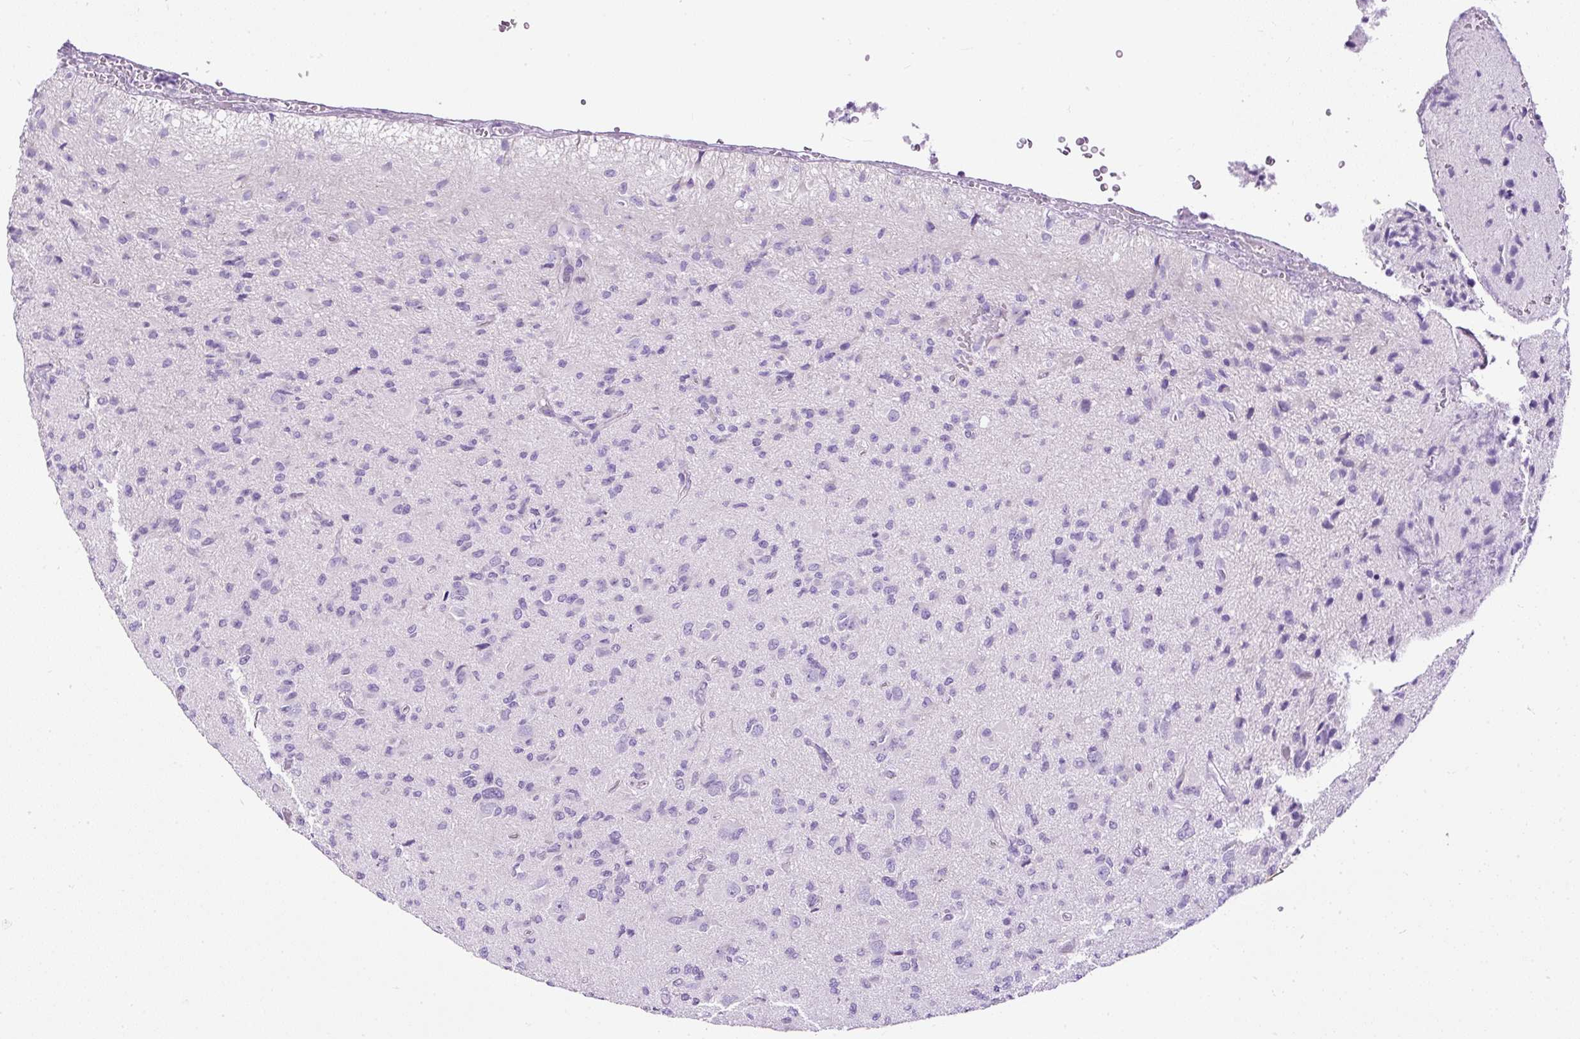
{"staining": {"intensity": "negative", "quantity": "none", "location": "none"}, "tissue": "glioma", "cell_type": "Tumor cells", "image_type": "cancer", "snomed": [{"axis": "morphology", "description": "Glioma, malignant, High grade"}, {"axis": "topography", "description": "Brain"}], "caption": "Malignant glioma (high-grade) stained for a protein using immunohistochemistry shows no positivity tumor cells.", "gene": "STOX2", "patient": {"sex": "male", "age": 36}}